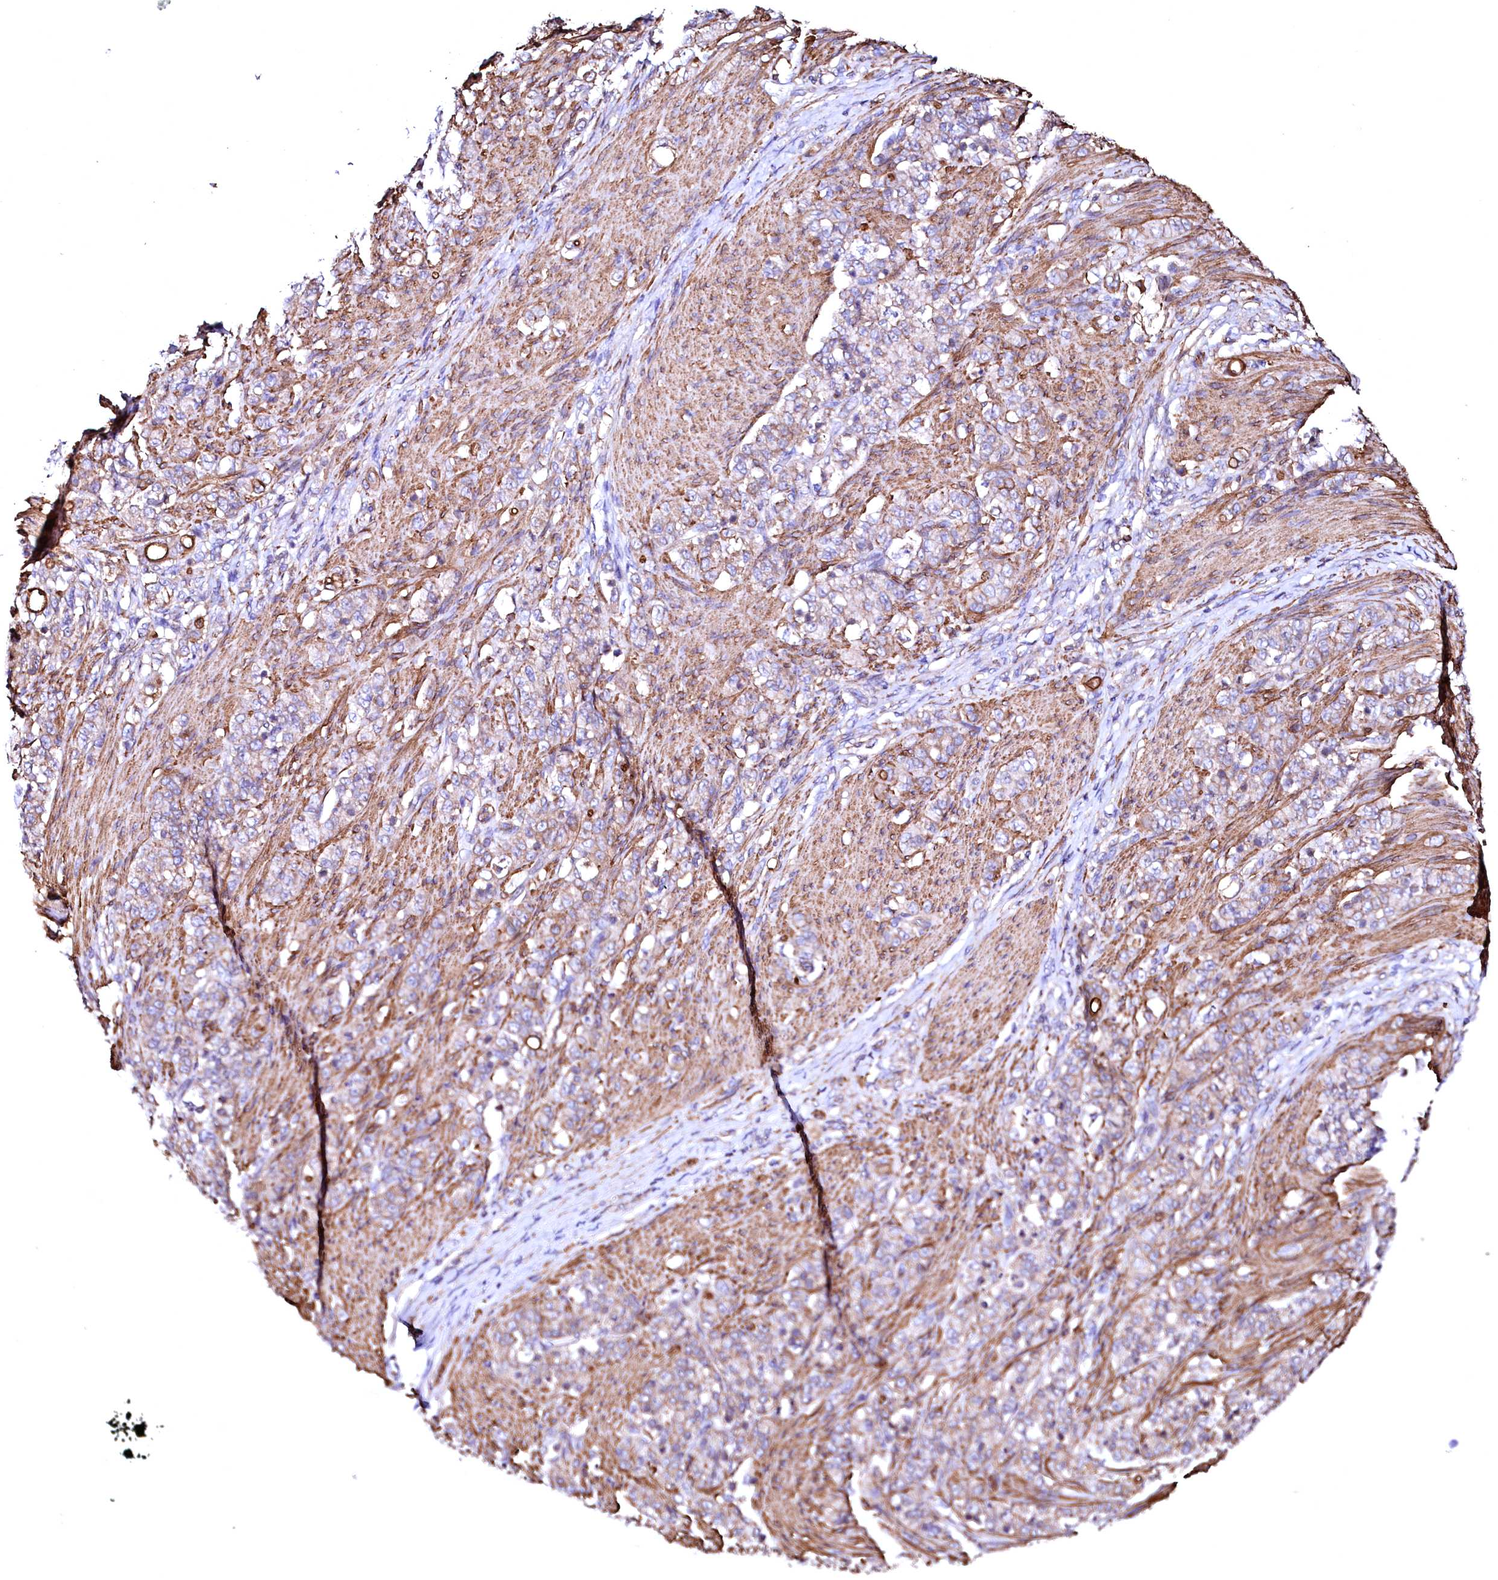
{"staining": {"intensity": "weak", "quantity": "25%-75%", "location": "cytoplasmic/membranous"}, "tissue": "stomach cancer", "cell_type": "Tumor cells", "image_type": "cancer", "snomed": [{"axis": "morphology", "description": "Adenocarcinoma, NOS"}, {"axis": "topography", "description": "Stomach"}], "caption": "Immunohistochemical staining of stomach cancer (adenocarcinoma) shows weak cytoplasmic/membranous protein positivity in about 25%-75% of tumor cells.", "gene": "GPR176", "patient": {"sex": "female", "age": 79}}